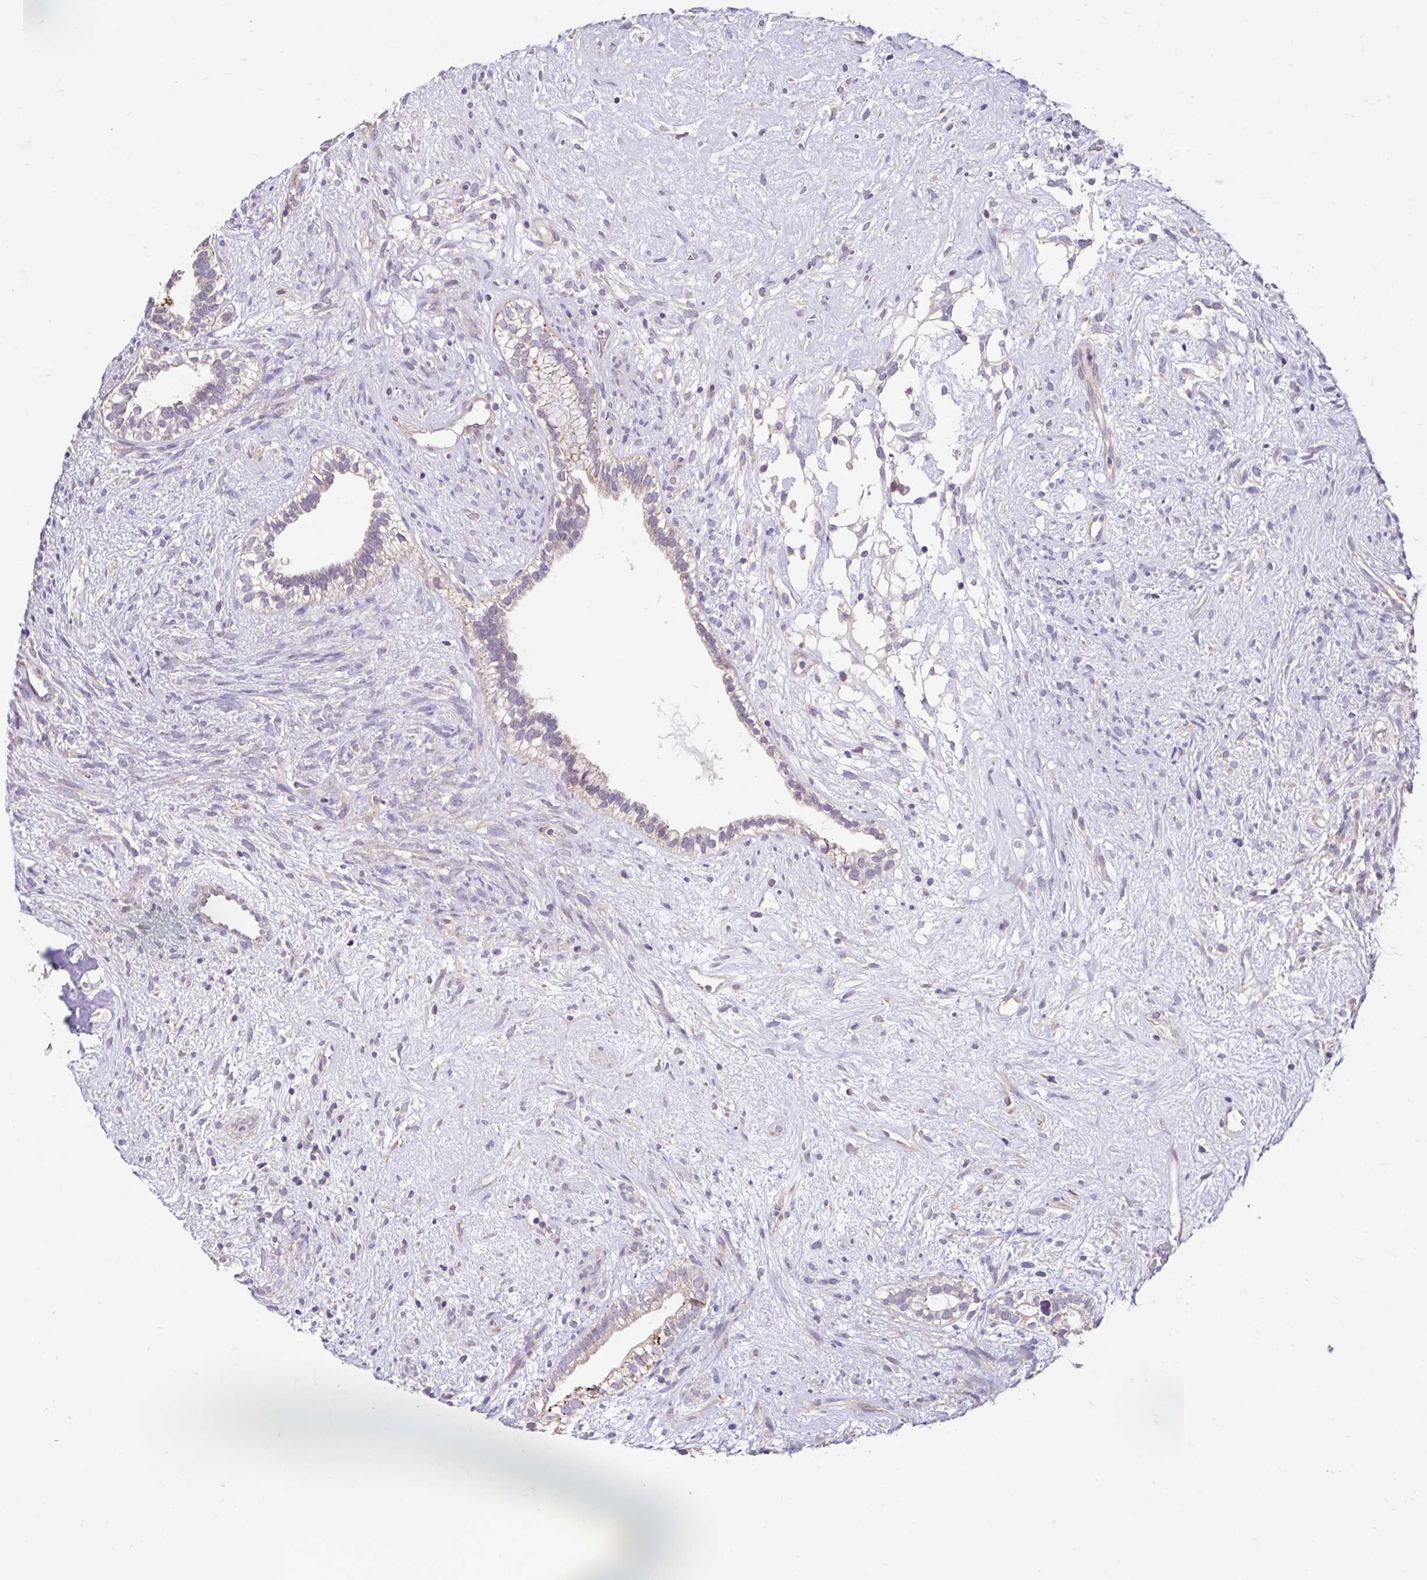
{"staining": {"intensity": "weak", "quantity": "<25%", "location": "cytoplasmic/membranous"}, "tissue": "testis cancer", "cell_type": "Tumor cells", "image_type": "cancer", "snomed": [{"axis": "morphology", "description": "Seminoma, NOS"}, {"axis": "morphology", "description": "Carcinoma, Embryonal, NOS"}, {"axis": "topography", "description": "Testis"}], "caption": "IHC photomicrograph of neoplastic tissue: testis cancer (seminoma) stained with DAB (3,3'-diaminobenzidine) demonstrates no significant protein positivity in tumor cells.", "gene": "NT5C1B", "patient": {"sex": "male", "age": 41}}